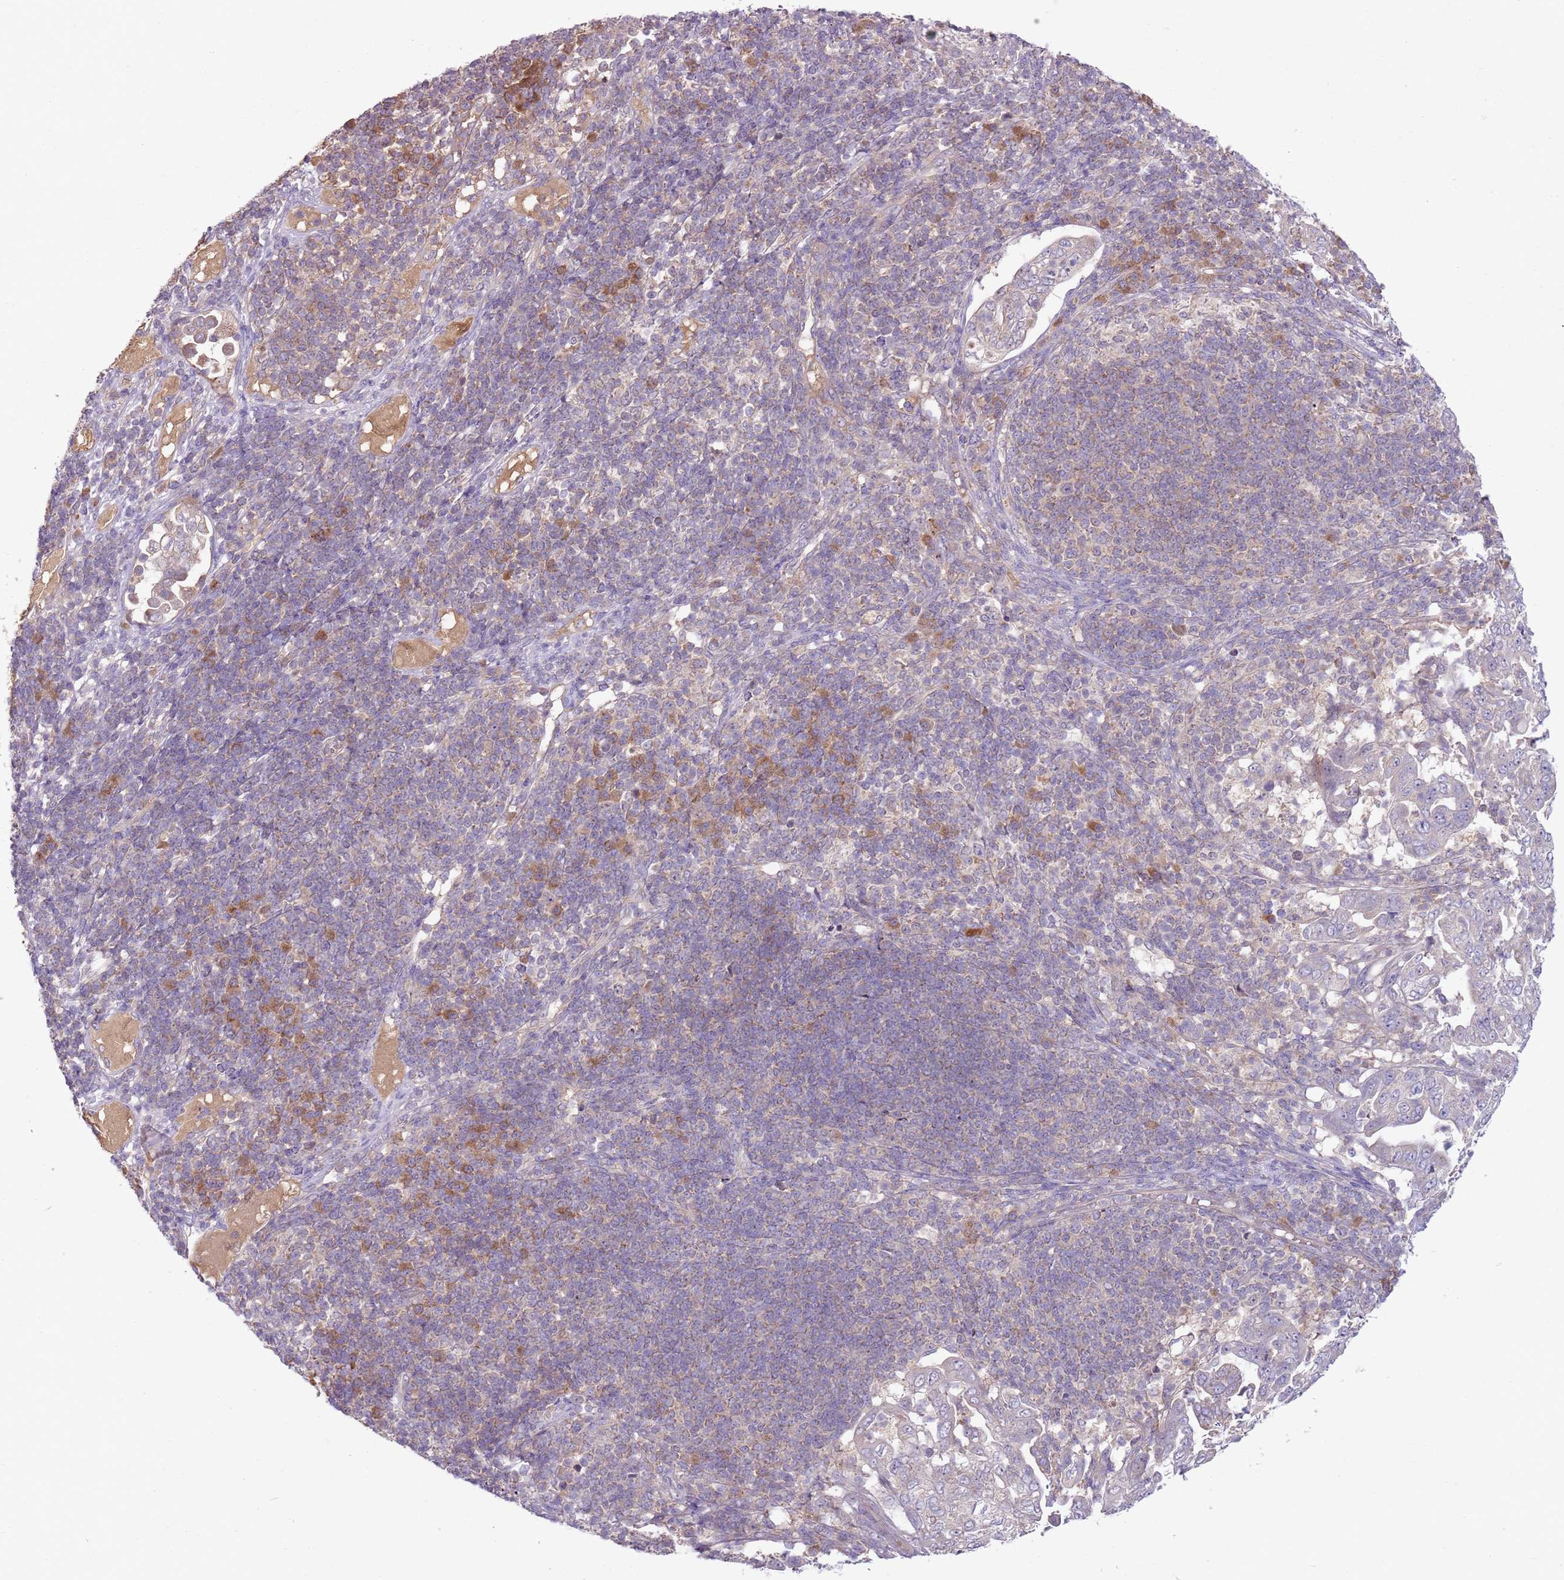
{"staining": {"intensity": "negative", "quantity": "none", "location": "none"}, "tissue": "pancreatic cancer", "cell_type": "Tumor cells", "image_type": "cancer", "snomed": [{"axis": "morphology", "description": "Normal tissue, NOS"}, {"axis": "morphology", "description": "Adenocarcinoma, NOS"}, {"axis": "topography", "description": "Lymph node"}, {"axis": "topography", "description": "Pancreas"}], "caption": "DAB immunohistochemical staining of human adenocarcinoma (pancreatic) demonstrates no significant staining in tumor cells.", "gene": "SKOR2", "patient": {"sex": "female", "age": 67}}